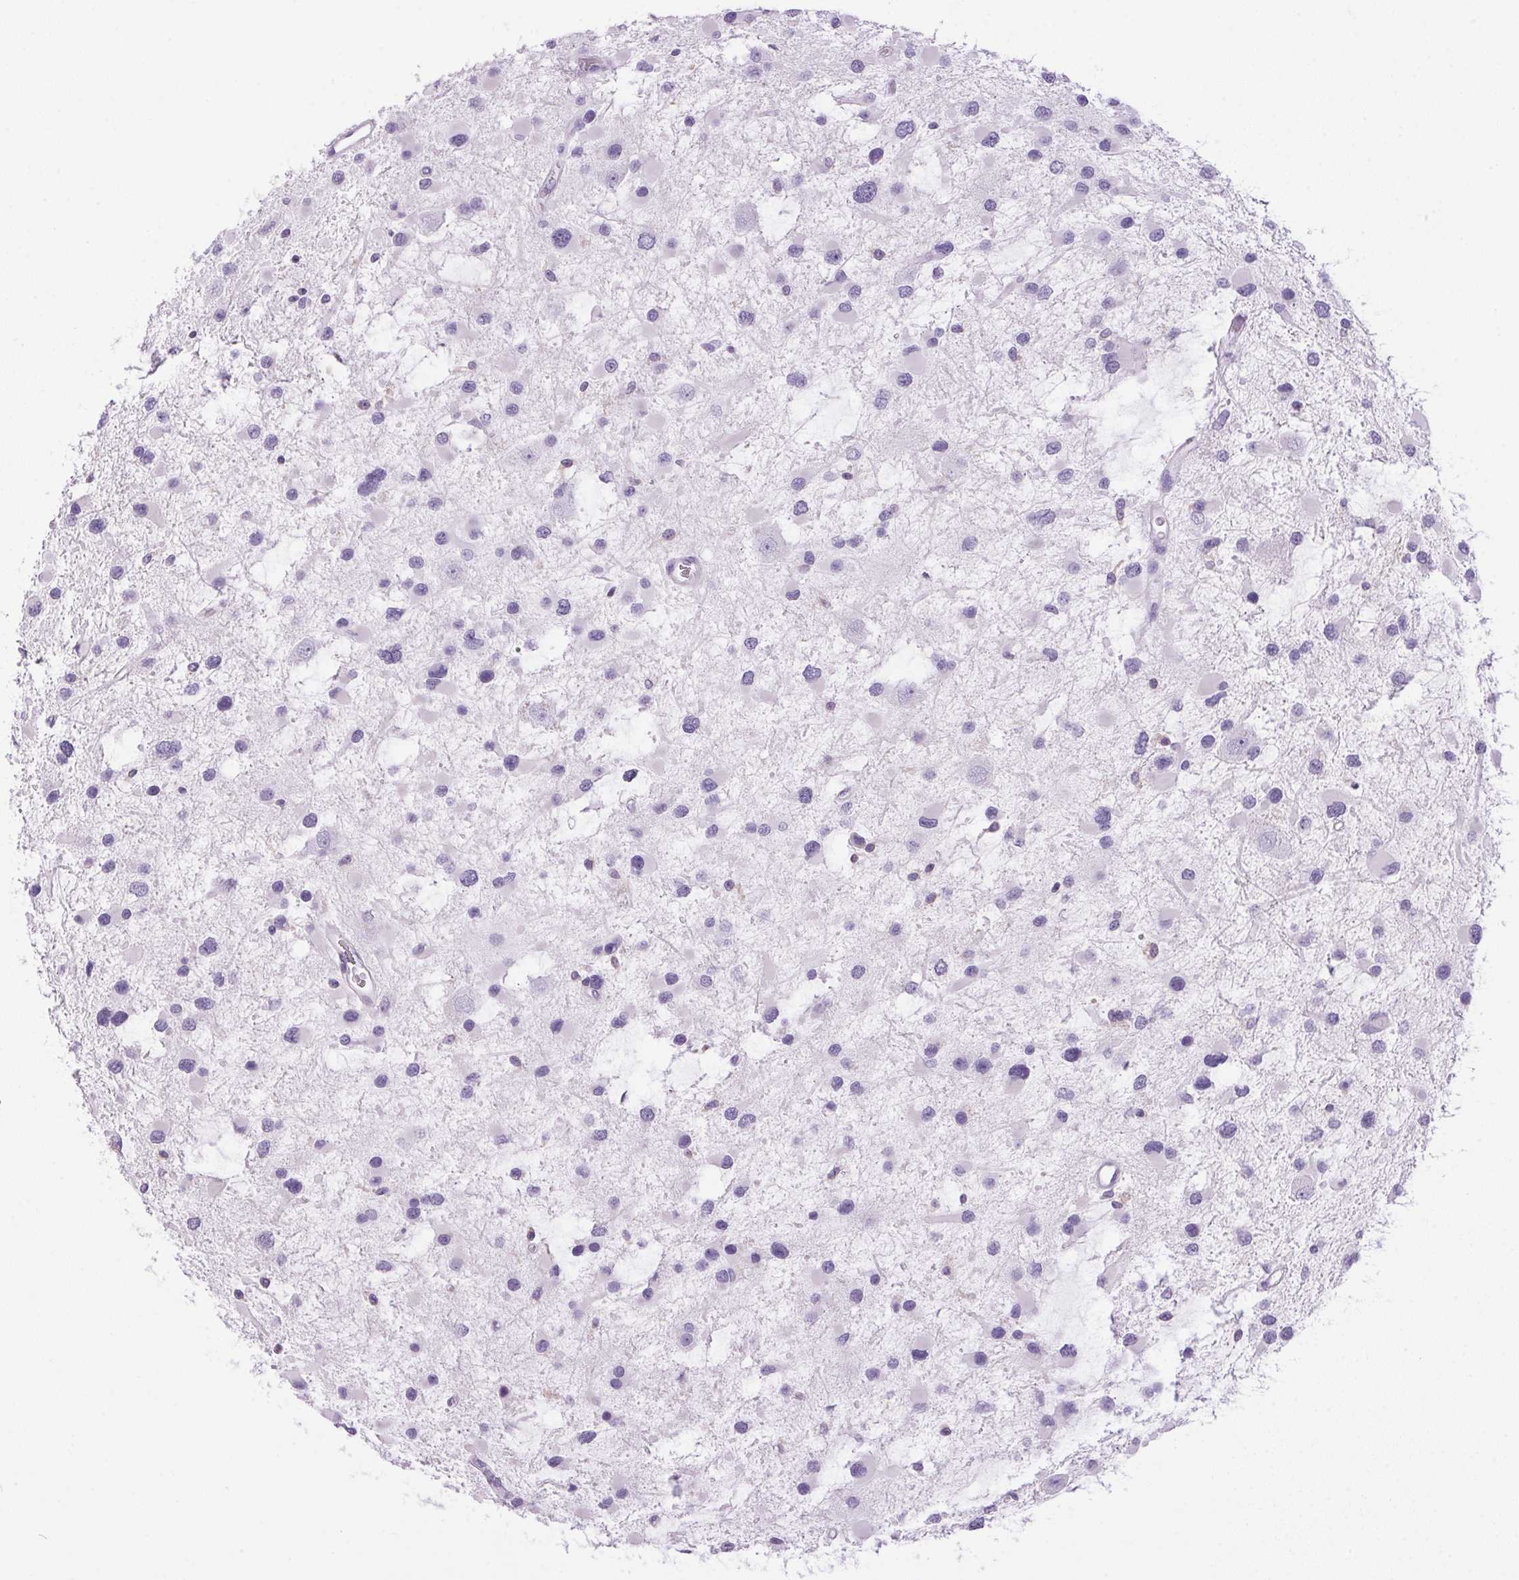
{"staining": {"intensity": "negative", "quantity": "none", "location": "none"}, "tissue": "glioma", "cell_type": "Tumor cells", "image_type": "cancer", "snomed": [{"axis": "morphology", "description": "Glioma, malignant, Low grade"}, {"axis": "topography", "description": "Brain"}], "caption": "This is a micrograph of IHC staining of malignant glioma (low-grade), which shows no staining in tumor cells.", "gene": "S100A2", "patient": {"sex": "female", "age": 32}}